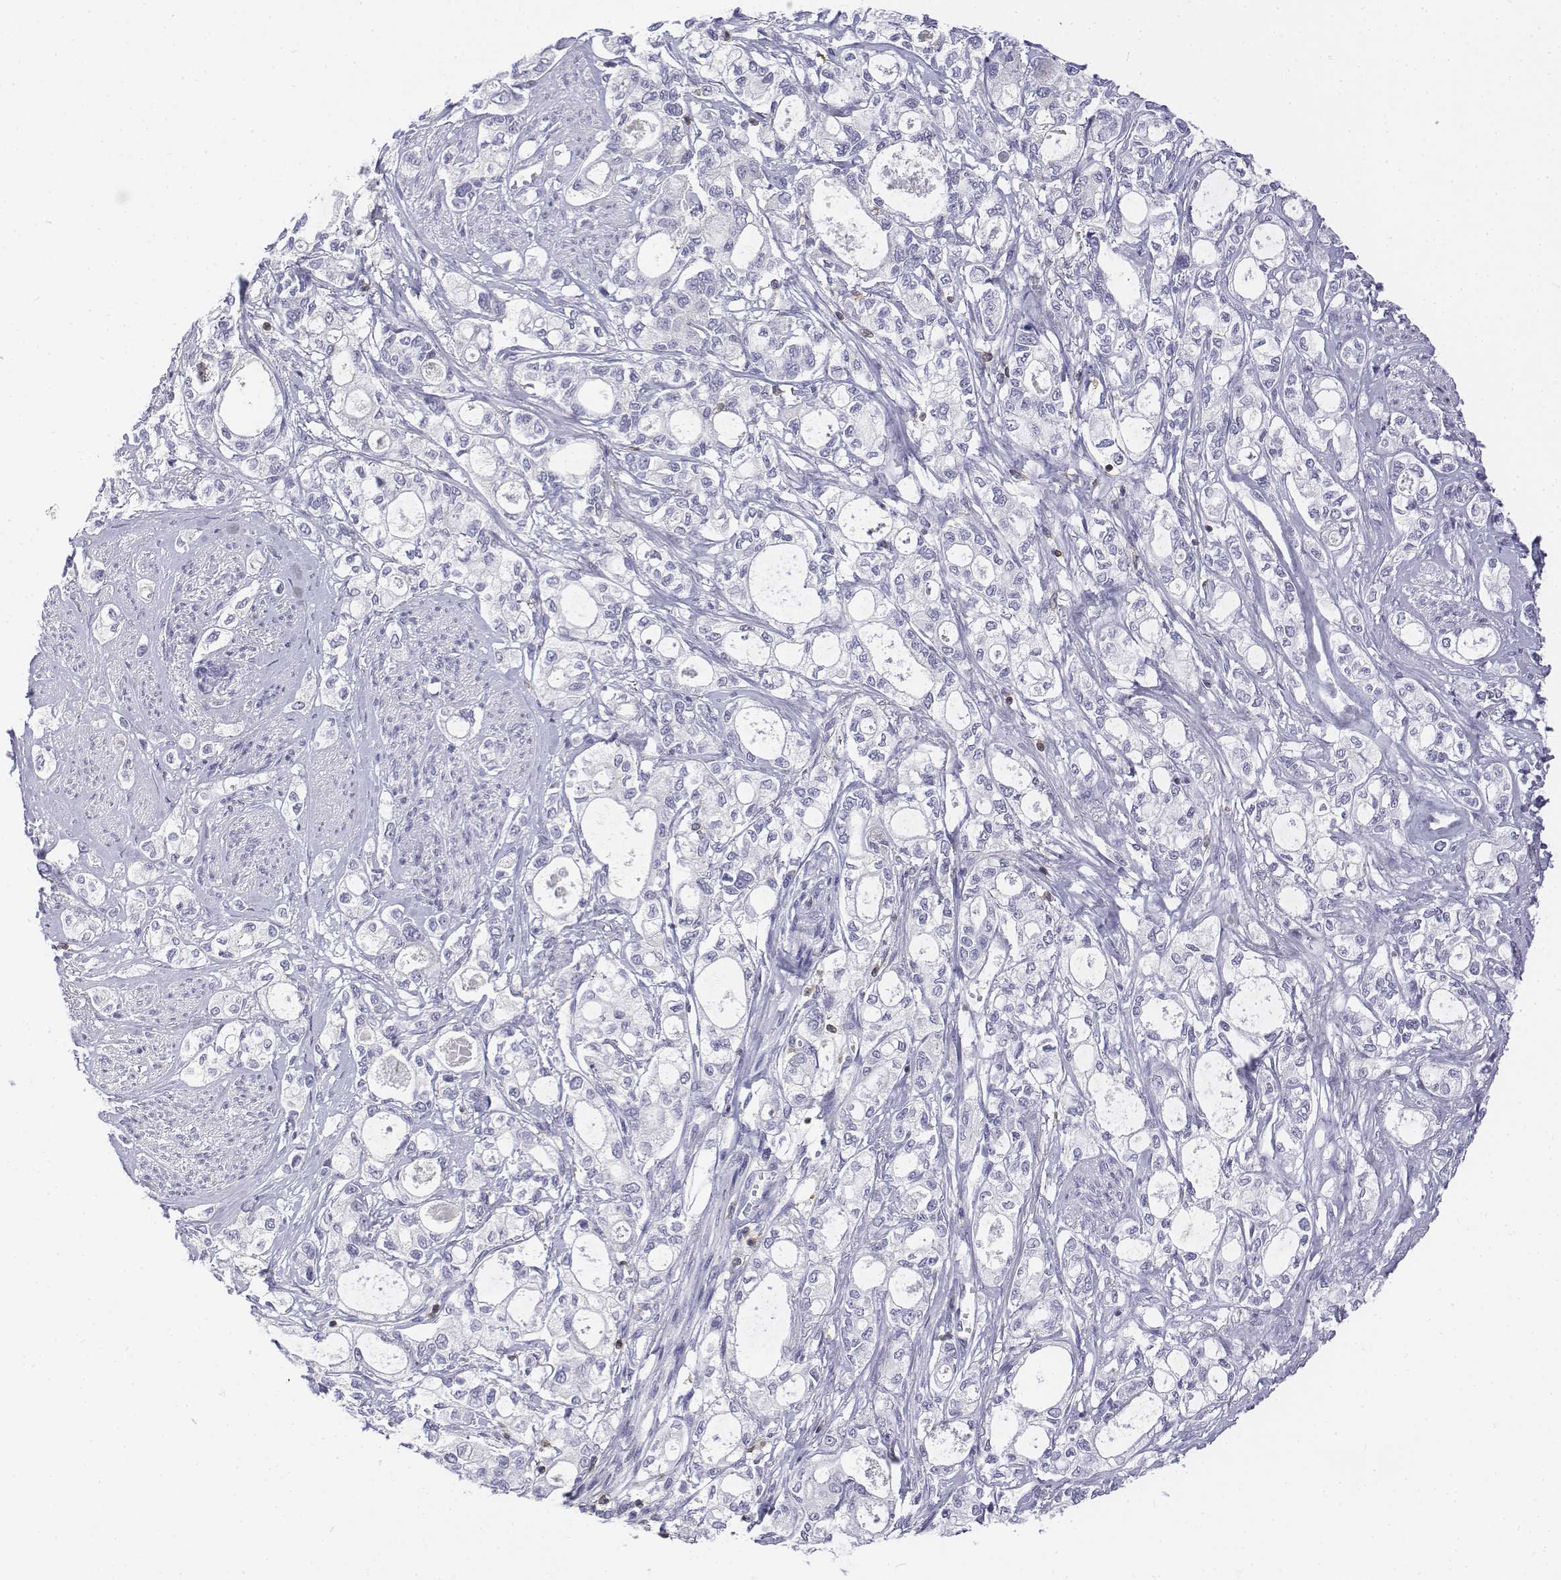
{"staining": {"intensity": "negative", "quantity": "none", "location": "none"}, "tissue": "stomach cancer", "cell_type": "Tumor cells", "image_type": "cancer", "snomed": [{"axis": "morphology", "description": "Adenocarcinoma, NOS"}, {"axis": "topography", "description": "Stomach"}], "caption": "An image of stomach adenocarcinoma stained for a protein demonstrates no brown staining in tumor cells. (Stains: DAB (3,3'-diaminobenzidine) immunohistochemistry (IHC) with hematoxylin counter stain, Microscopy: brightfield microscopy at high magnification).", "gene": "CD3E", "patient": {"sex": "male", "age": 63}}